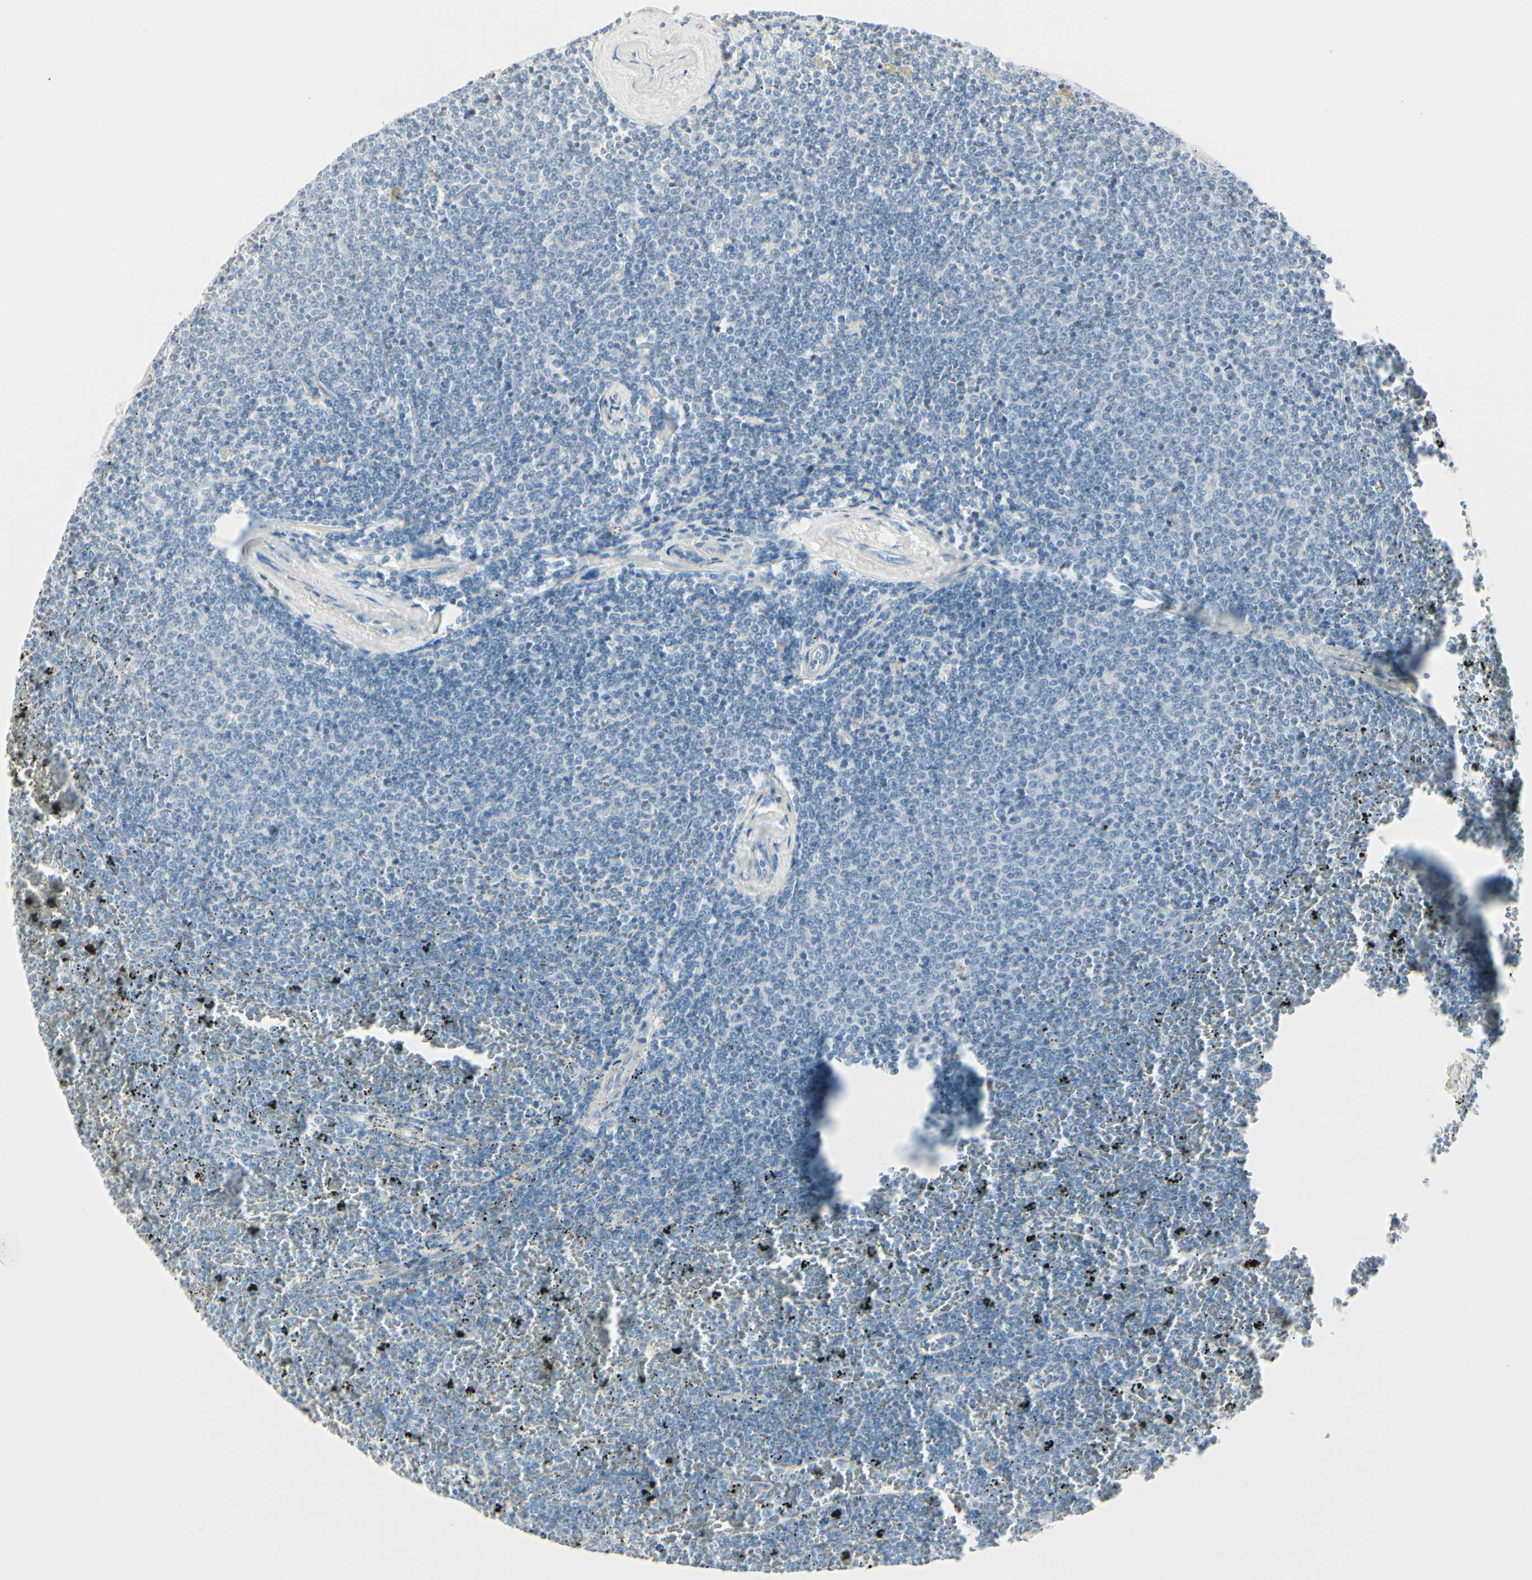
{"staining": {"intensity": "negative", "quantity": "none", "location": "none"}, "tissue": "lymphoma", "cell_type": "Tumor cells", "image_type": "cancer", "snomed": [{"axis": "morphology", "description": "Malignant lymphoma, non-Hodgkin's type, Low grade"}, {"axis": "topography", "description": "Spleen"}], "caption": "A high-resolution micrograph shows immunohistochemistry staining of lymphoma, which exhibits no significant positivity in tumor cells. Brightfield microscopy of immunohistochemistry (IHC) stained with DAB (brown) and hematoxylin (blue), captured at high magnification.", "gene": "CDHR5", "patient": {"sex": "female", "age": 77}}